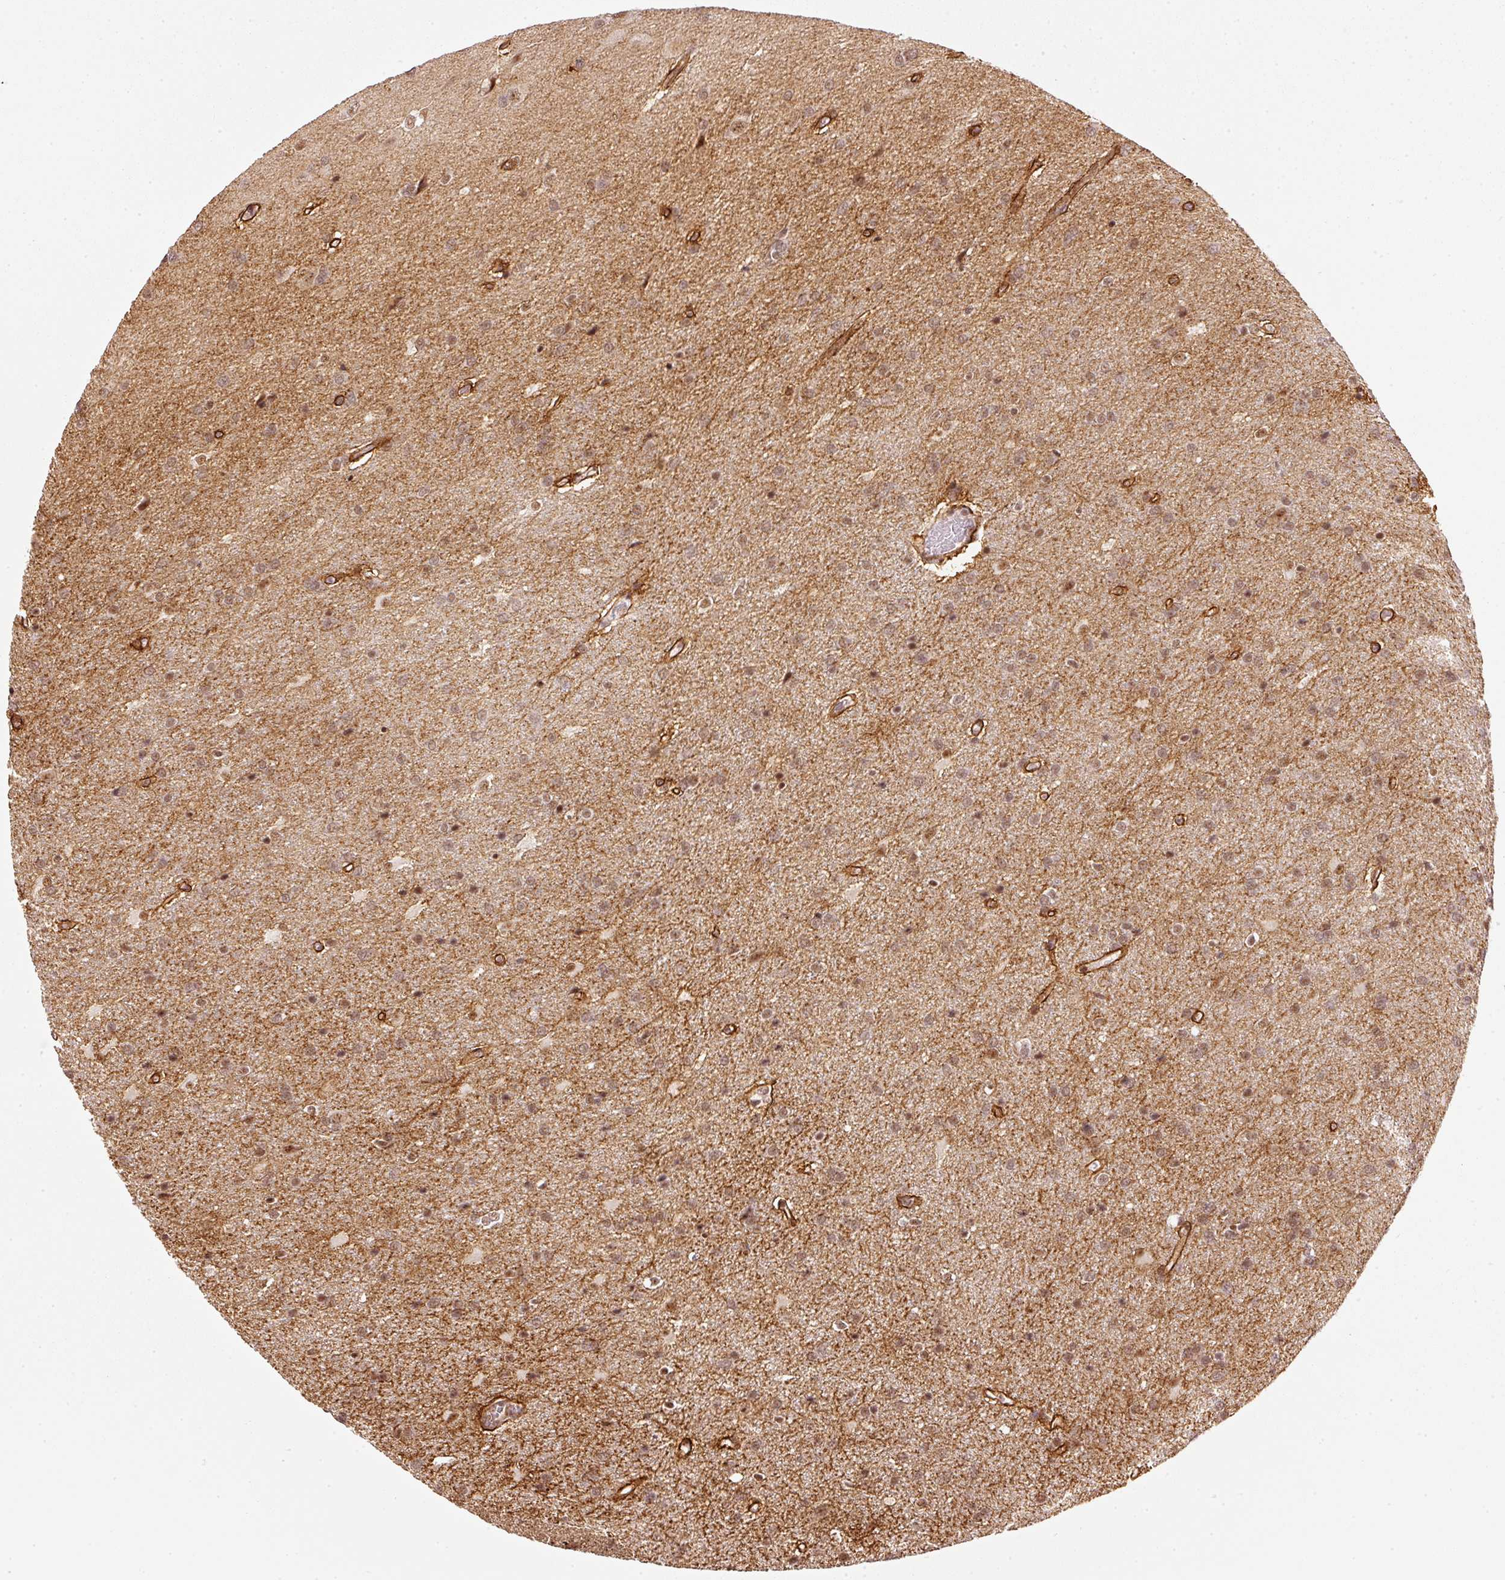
{"staining": {"intensity": "moderate", "quantity": "25%-75%", "location": "nuclear"}, "tissue": "glioma", "cell_type": "Tumor cells", "image_type": "cancer", "snomed": [{"axis": "morphology", "description": "Glioma, malignant, High grade"}, {"axis": "topography", "description": "Brain"}], "caption": "This micrograph shows malignant glioma (high-grade) stained with immunohistochemistry (IHC) to label a protein in brown. The nuclear of tumor cells show moderate positivity for the protein. Nuclei are counter-stained blue.", "gene": "THOC6", "patient": {"sex": "male", "age": 56}}